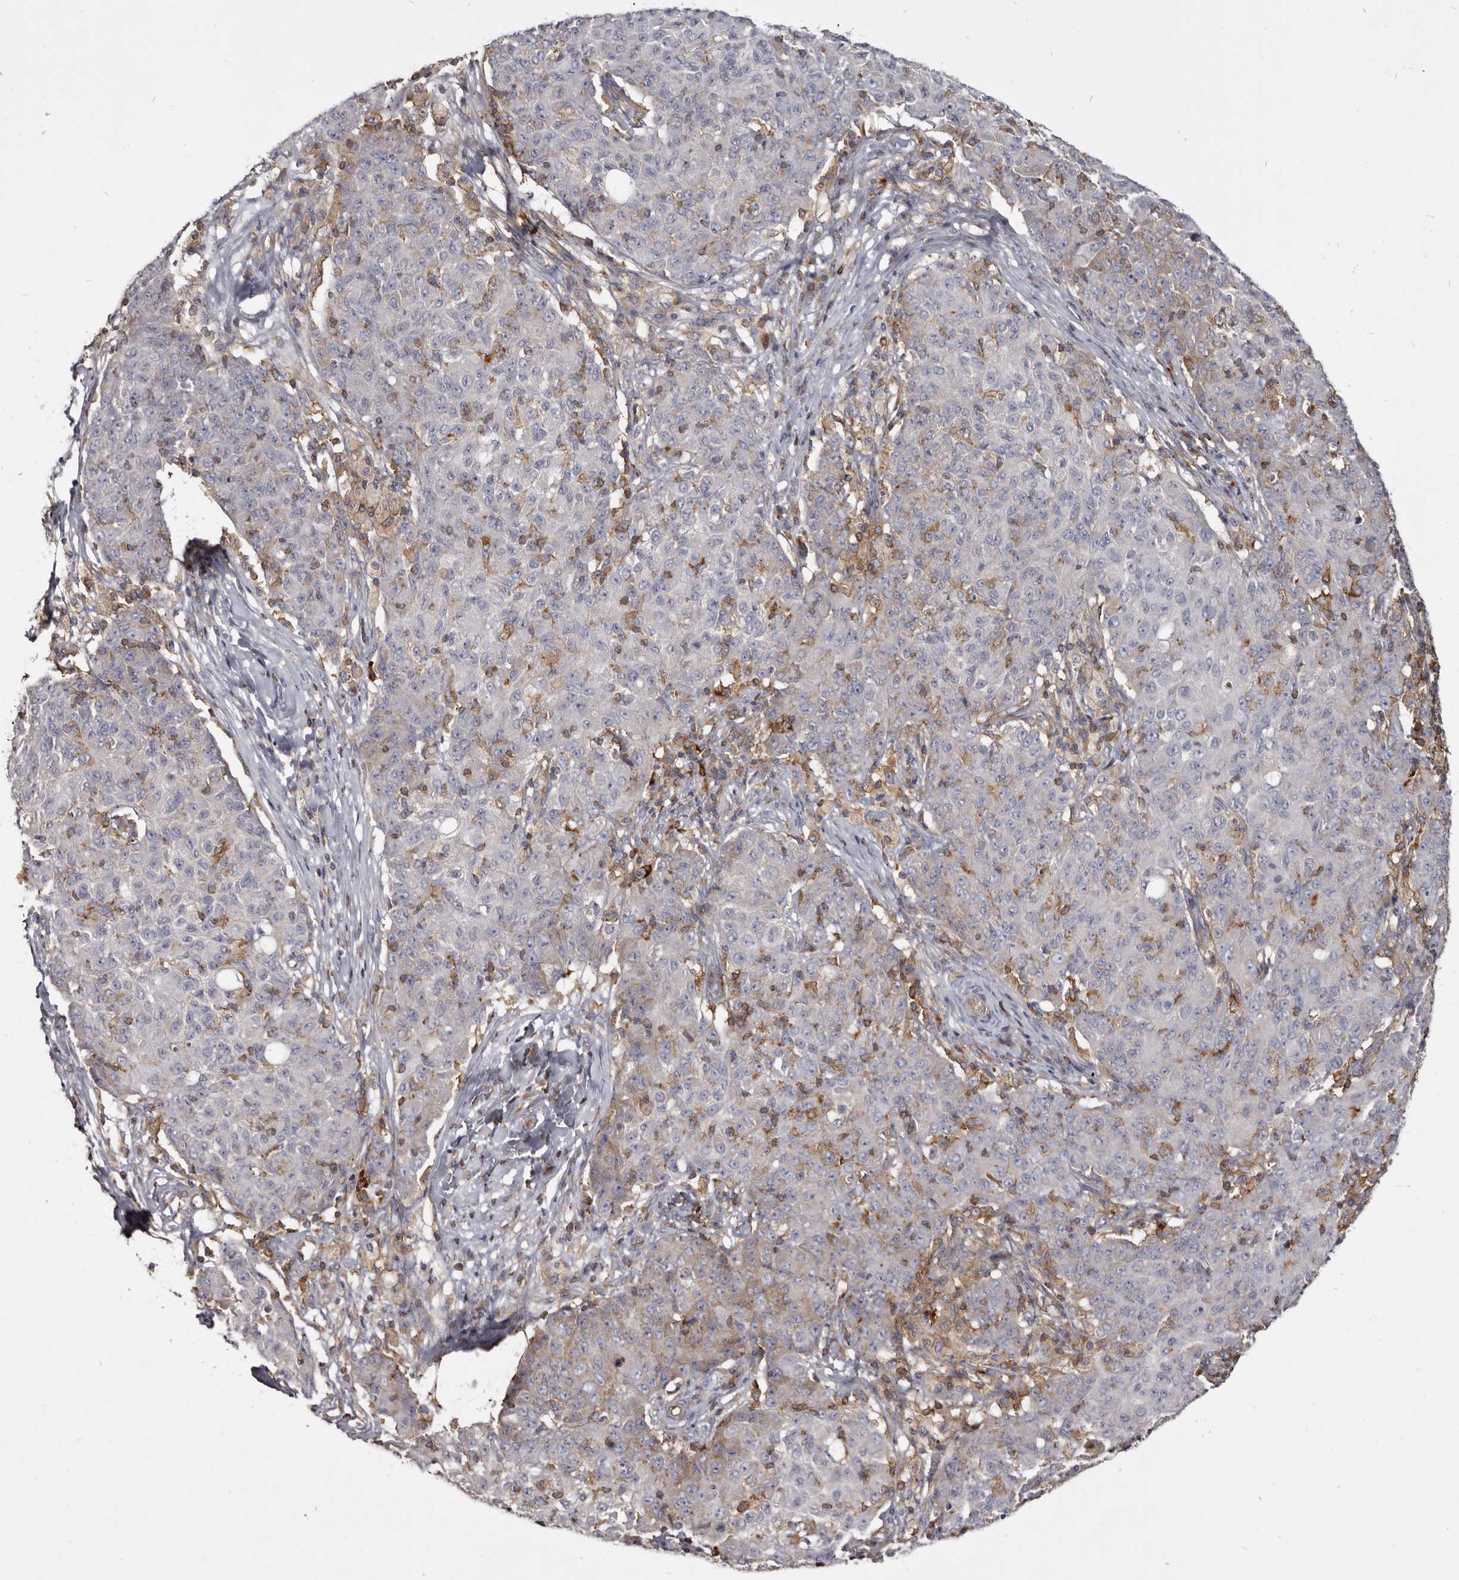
{"staining": {"intensity": "negative", "quantity": "none", "location": "none"}, "tissue": "ovarian cancer", "cell_type": "Tumor cells", "image_type": "cancer", "snomed": [{"axis": "morphology", "description": "Carcinoma, endometroid"}, {"axis": "topography", "description": "Ovary"}], "caption": "Endometroid carcinoma (ovarian) was stained to show a protein in brown. There is no significant positivity in tumor cells. (Stains: DAB (3,3'-diaminobenzidine) immunohistochemistry (IHC) with hematoxylin counter stain, Microscopy: brightfield microscopy at high magnification).", "gene": "CBL", "patient": {"sex": "female", "age": 42}}